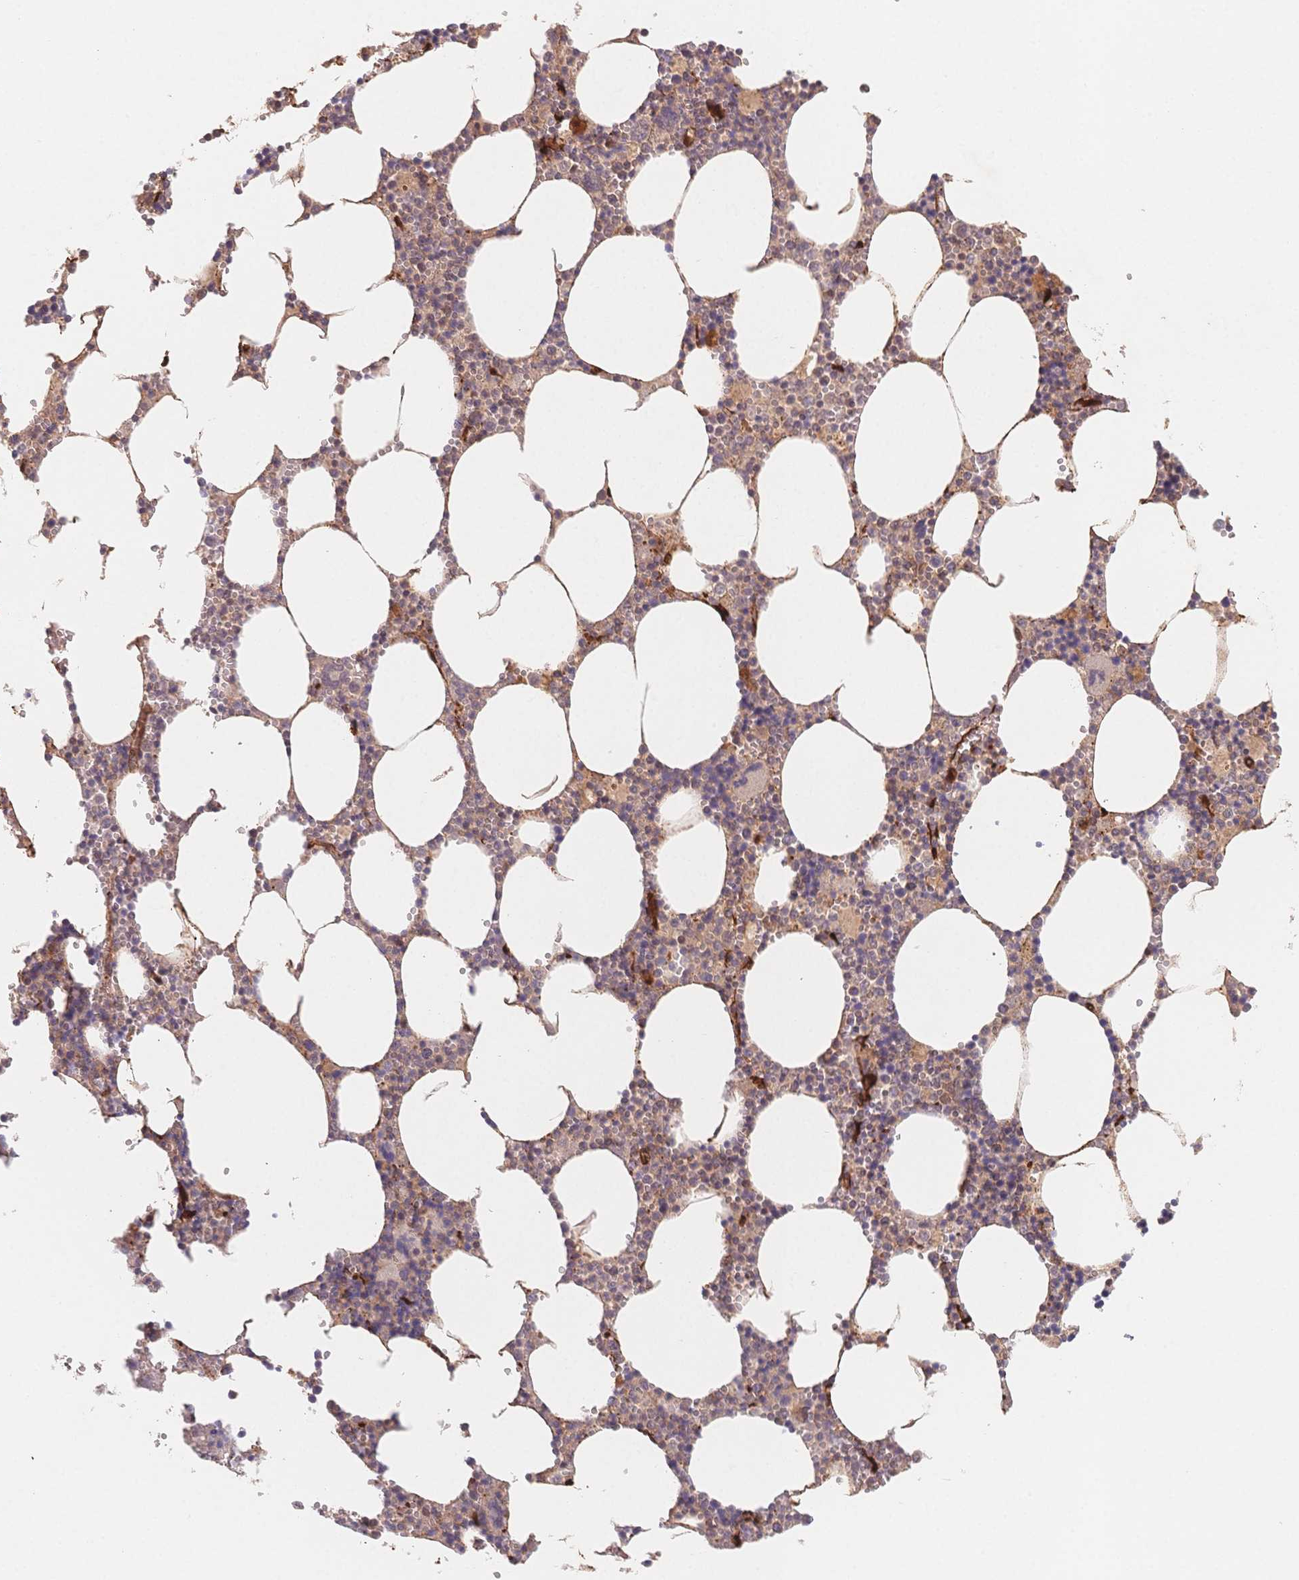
{"staining": {"intensity": "moderate", "quantity": "<25%", "location": "cytoplasmic/membranous"}, "tissue": "bone marrow", "cell_type": "Hematopoietic cells", "image_type": "normal", "snomed": [{"axis": "morphology", "description": "Normal tissue, NOS"}, {"axis": "topography", "description": "Bone marrow"}], "caption": "Protein expression analysis of normal human bone marrow reveals moderate cytoplasmic/membranous staining in about <25% of hematopoietic cells. Ihc stains the protein in brown and the nuclei are stained blue.", "gene": "C12orf75", "patient": {"sex": "male", "age": 54}}